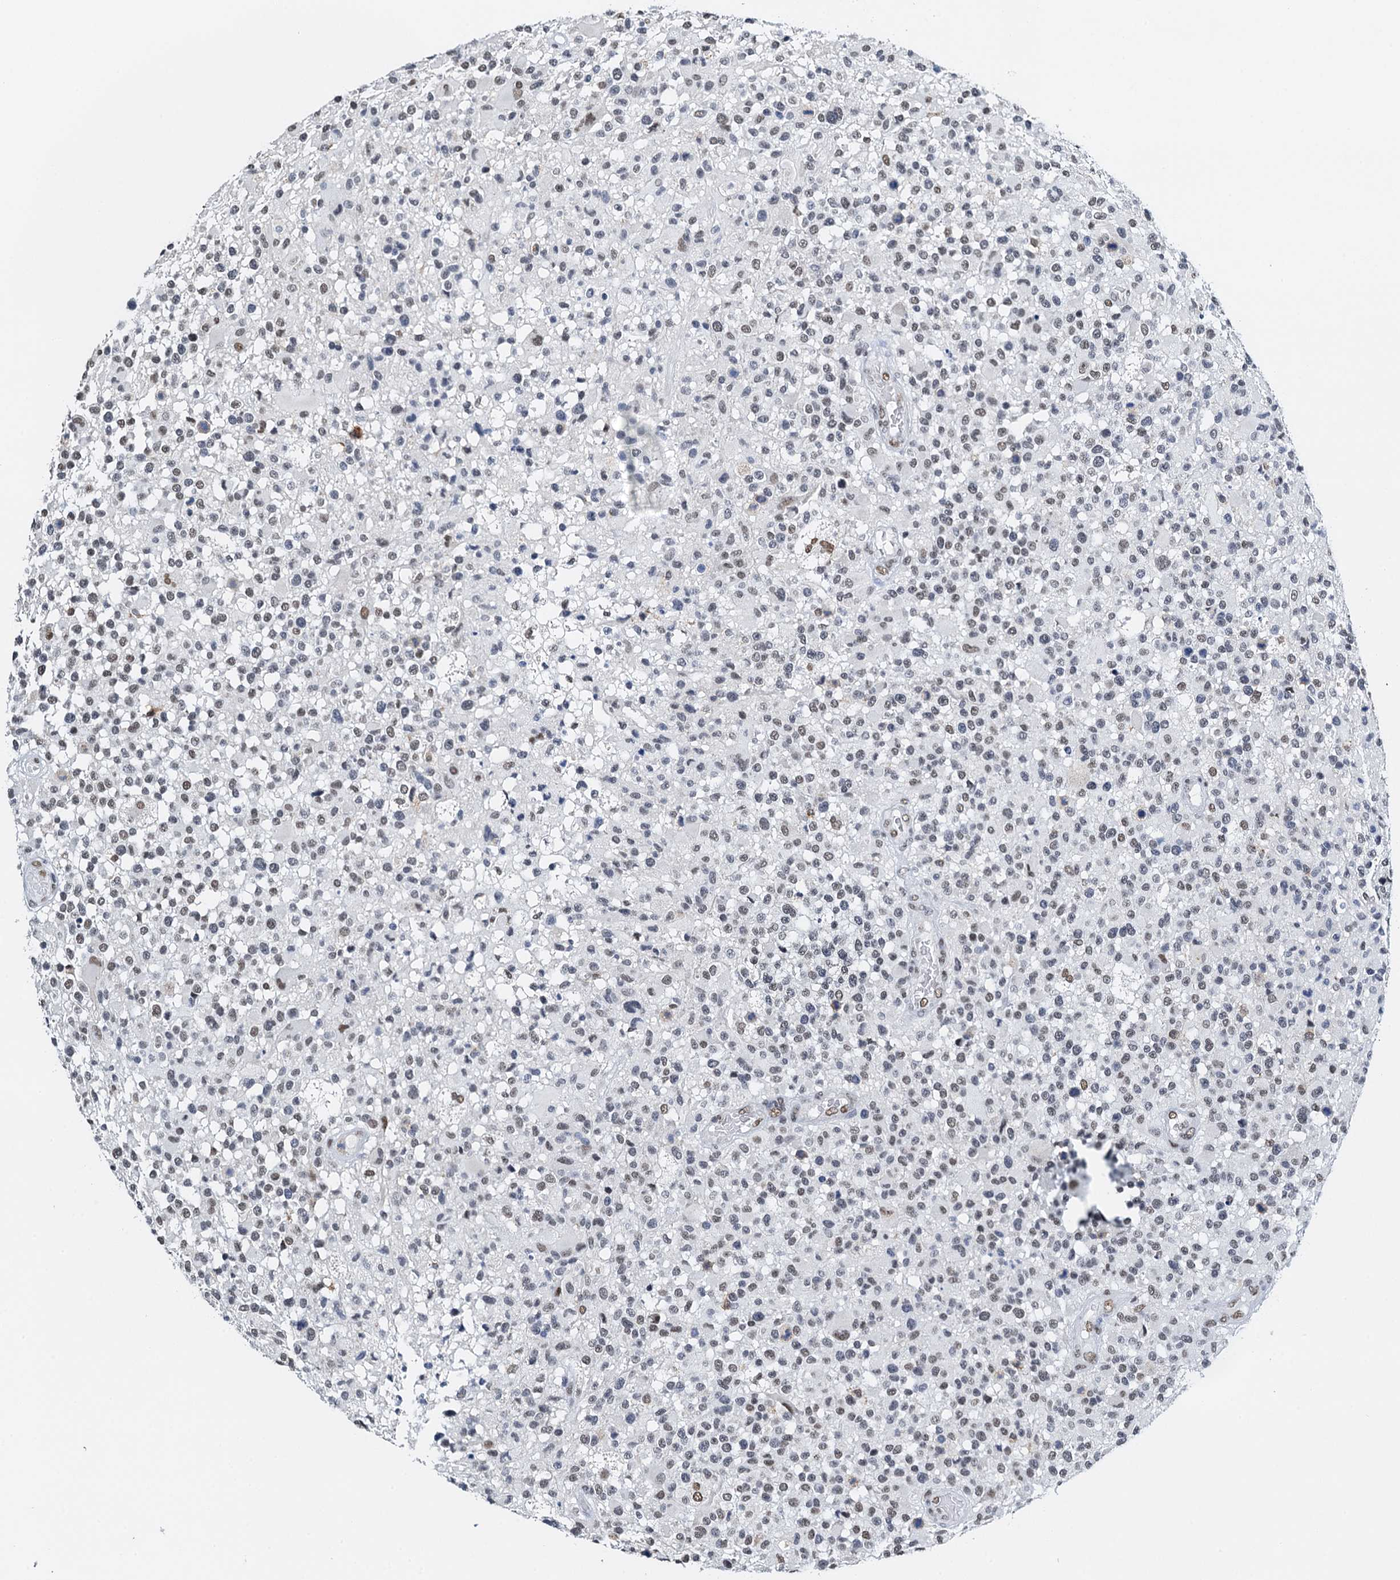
{"staining": {"intensity": "weak", "quantity": "<25%", "location": "nuclear"}, "tissue": "glioma", "cell_type": "Tumor cells", "image_type": "cancer", "snomed": [{"axis": "morphology", "description": "Glioma, malignant, High grade"}, {"axis": "morphology", "description": "Glioblastoma, NOS"}, {"axis": "topography", "description": "Brain"}], "caption": "Immunohistochemistry micrograph of neoplastic tissue: human glioblastoma stained with DAB displays no significant protein expression in tumor cells. The staining was performed using DAB (3,3'-diaminobenzidine) to visualize the protein expression in brown, while the nuclei were stained in blue with hematoxylin (Magnification: 20x).", "gene": "SLTM", "patient": {"sex": "male", "age": 60}}